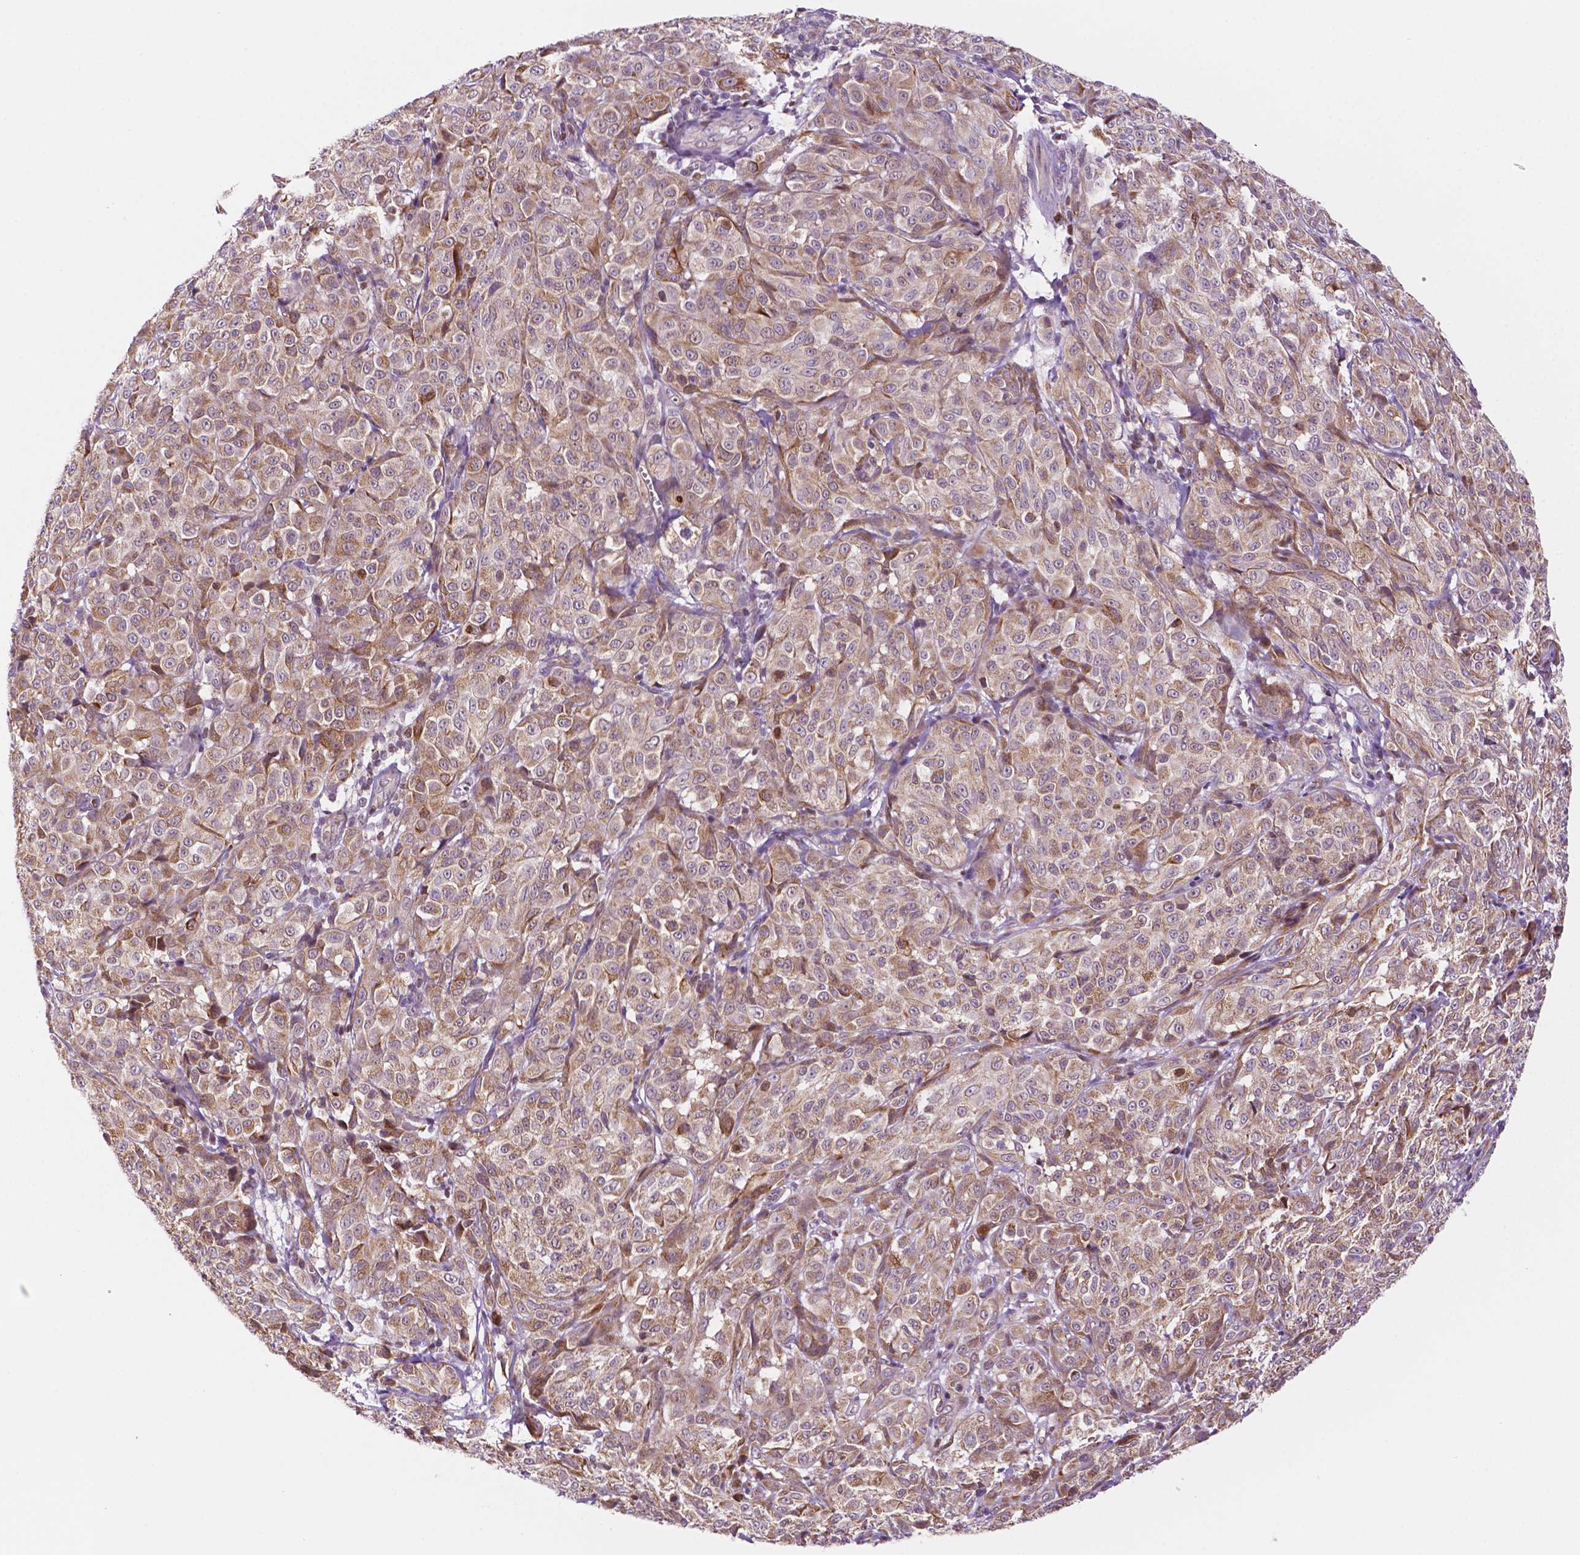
{"staining": {"intensity": "weak", "quantity": ">75%", "location": "cytoplasmic/membranous"}, "tissue": "melanoma", "cell_type": "Tumor cells", "image_type": "cancer", "snomed": [{"axis": "morphology", "description": "Malignant melanoma, NOS"}, {"axis": "topography", "description": "Skin"}], "caption": "This micrograph reveals IHC staining of malignant melanoma, with low weak cytoplasmic/membranous staining in approximately >75% of tumor cells.", "gene": "GEMIN4", "patient": {"sex": "male", "age": 89}}